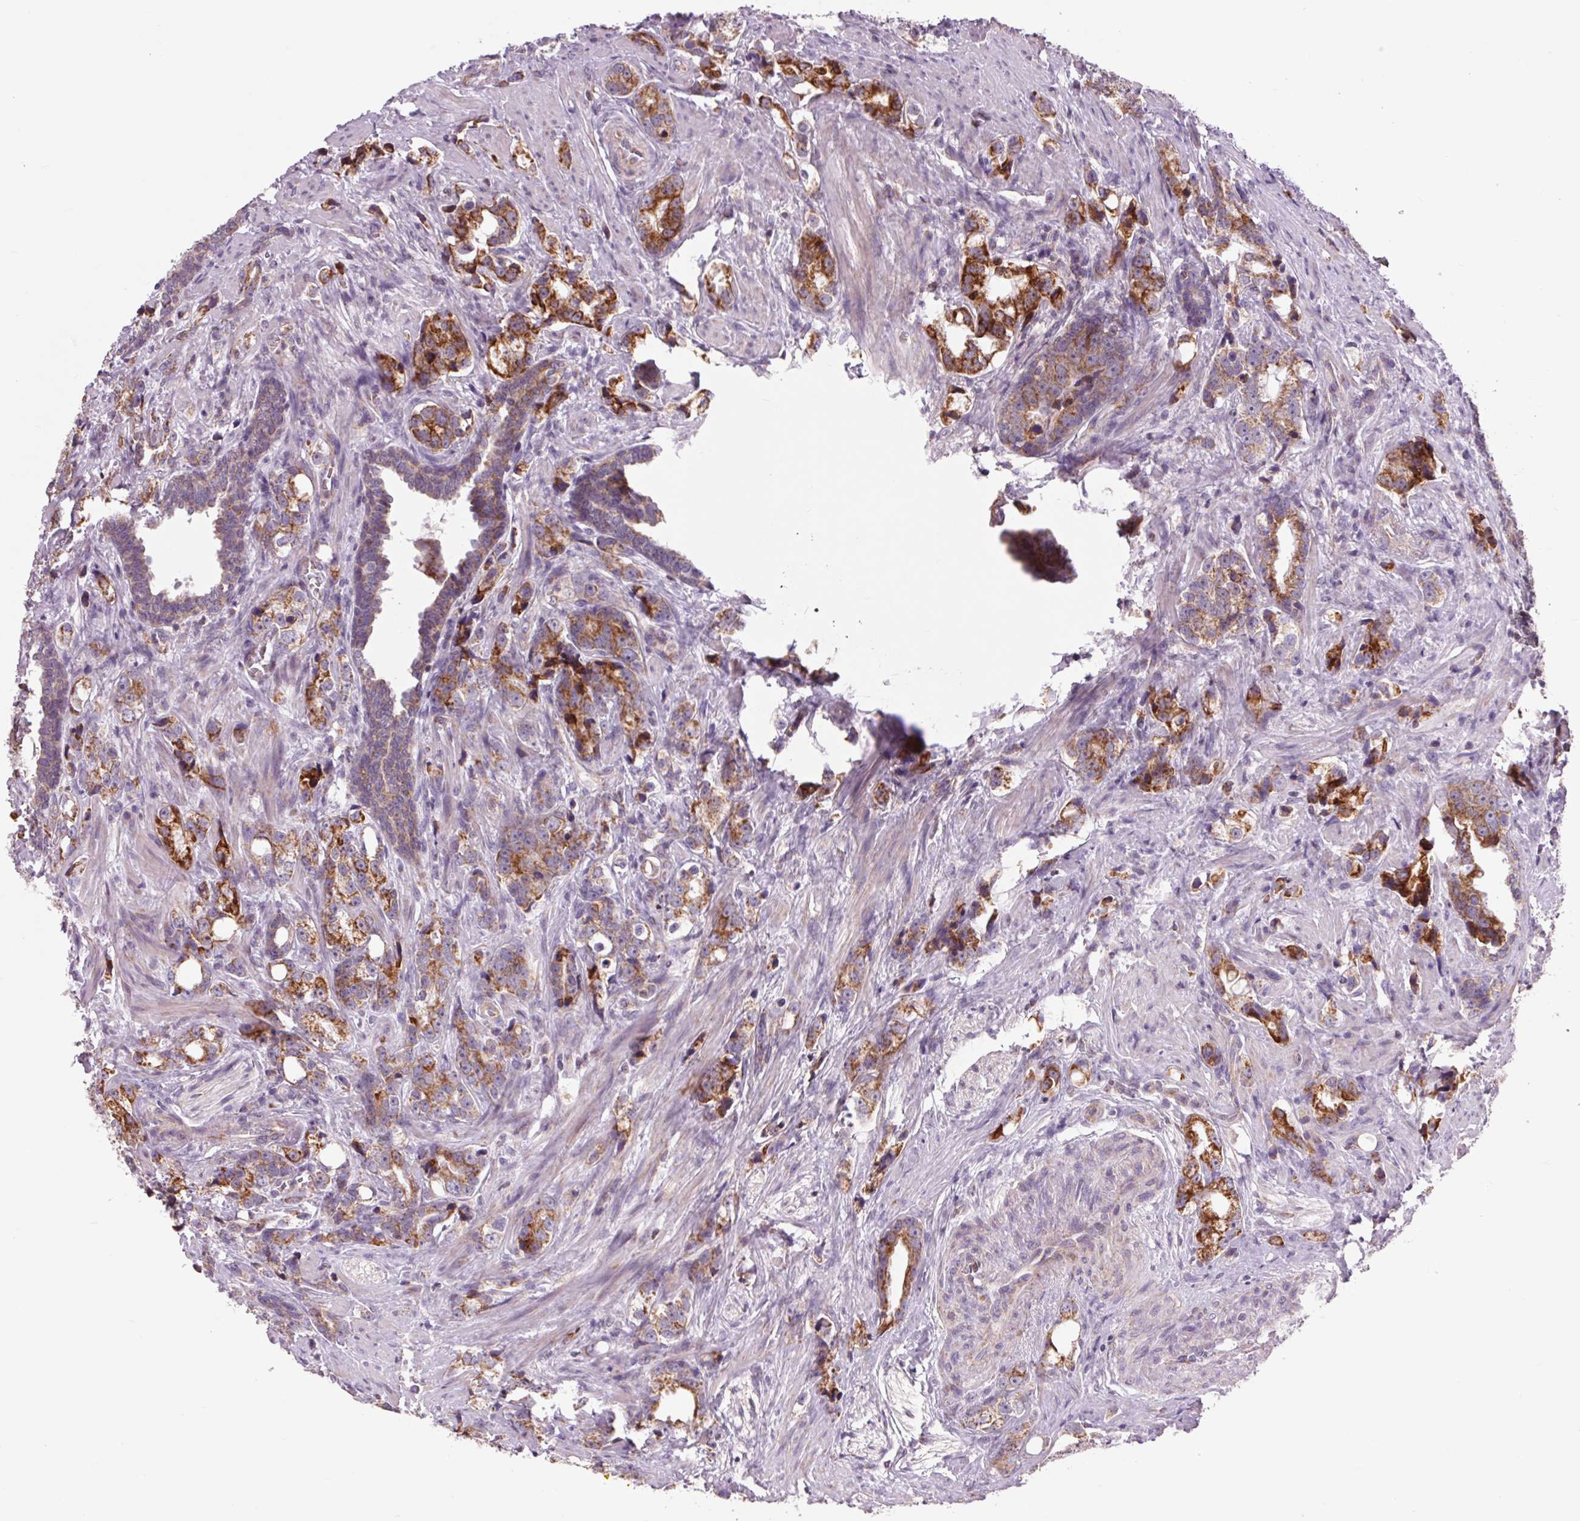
{"staining": {"intensity": "strong", "quantity": "25%-75%", "location": "cytoplasmic/membranous"}, "tissue": "prostate cancer", "cell_type": "Tumor cells", "image_type": "cancer", "snomed": [{"axis": "morphology", "description": "Adenocarcinoma, NOS"}, {"axis": "topography", "description": "Prostate and seminal vesicle, NOS"}], "caption": "The histopathology image shows immunohistochemical staining of prostate adenocarcinoma. There is strong cytoplasmic/membranous staining is appreciated in about 25%-75% of tumor cells. Using DAB (3,3'-diaminobenzidine) (brown) and hematoxylin (blue) stains, captured at high magnification using brightfield microscopy.", "gene": "COX6A1", "patient": {"sex": "male", "age": 63}}